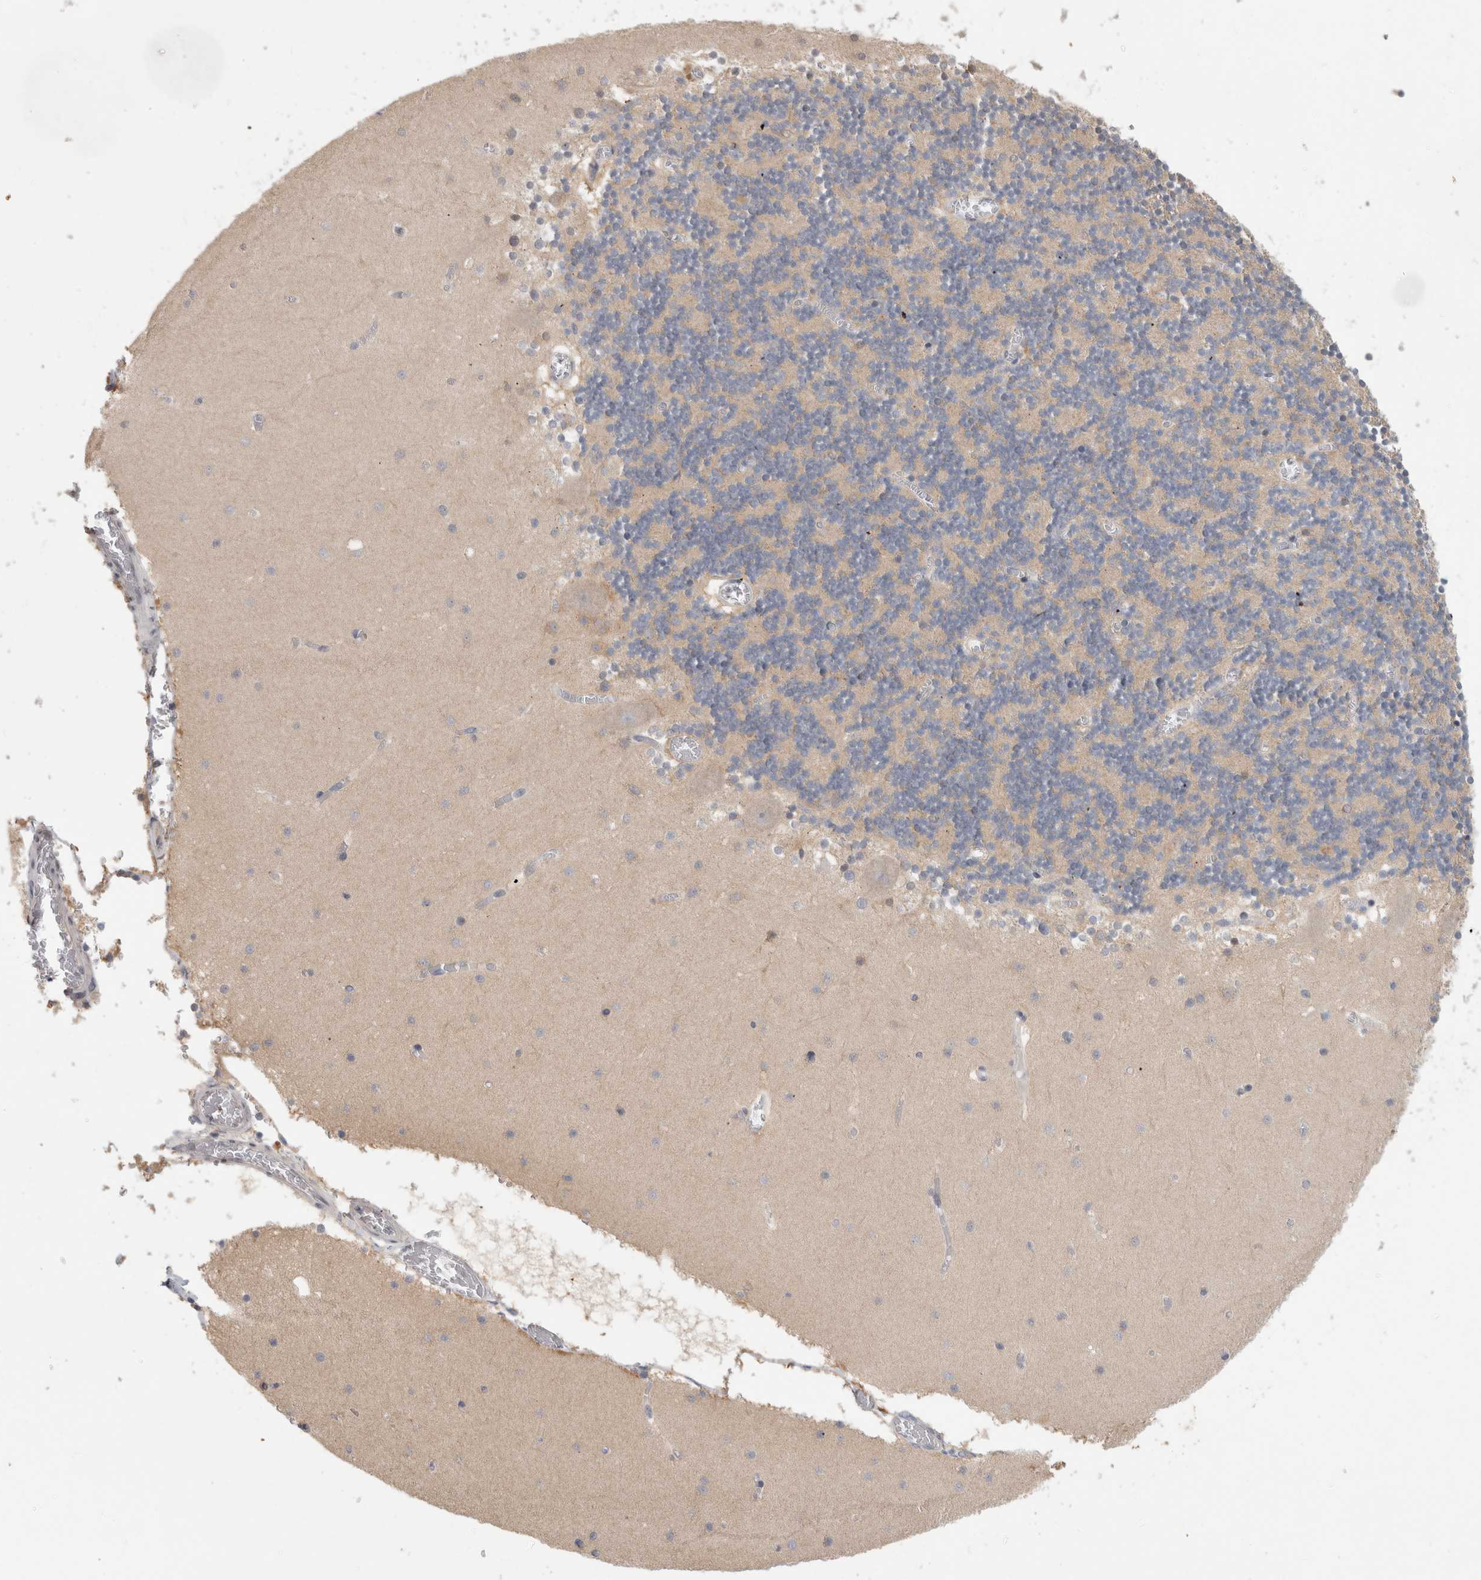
{"staining": {"intensity": "negative", "quantity": "none", "location": "none"}, "tissue": "cerebellum", "cell_type": "Cells in granular layer", "image_type": "normal", "snomed": [{"axis": "morphology", "description": "Normal tissue, NOS"}, {"axis": "topography", "description": "Cerebellum"}], "caption": "This is a photomicrograph of immunohistochemistry staining of normal cerebellum, which shows no positivity in cells in granular layer.", "gene": "PIGP", "patient": {"sex": "female", "age": 28}}